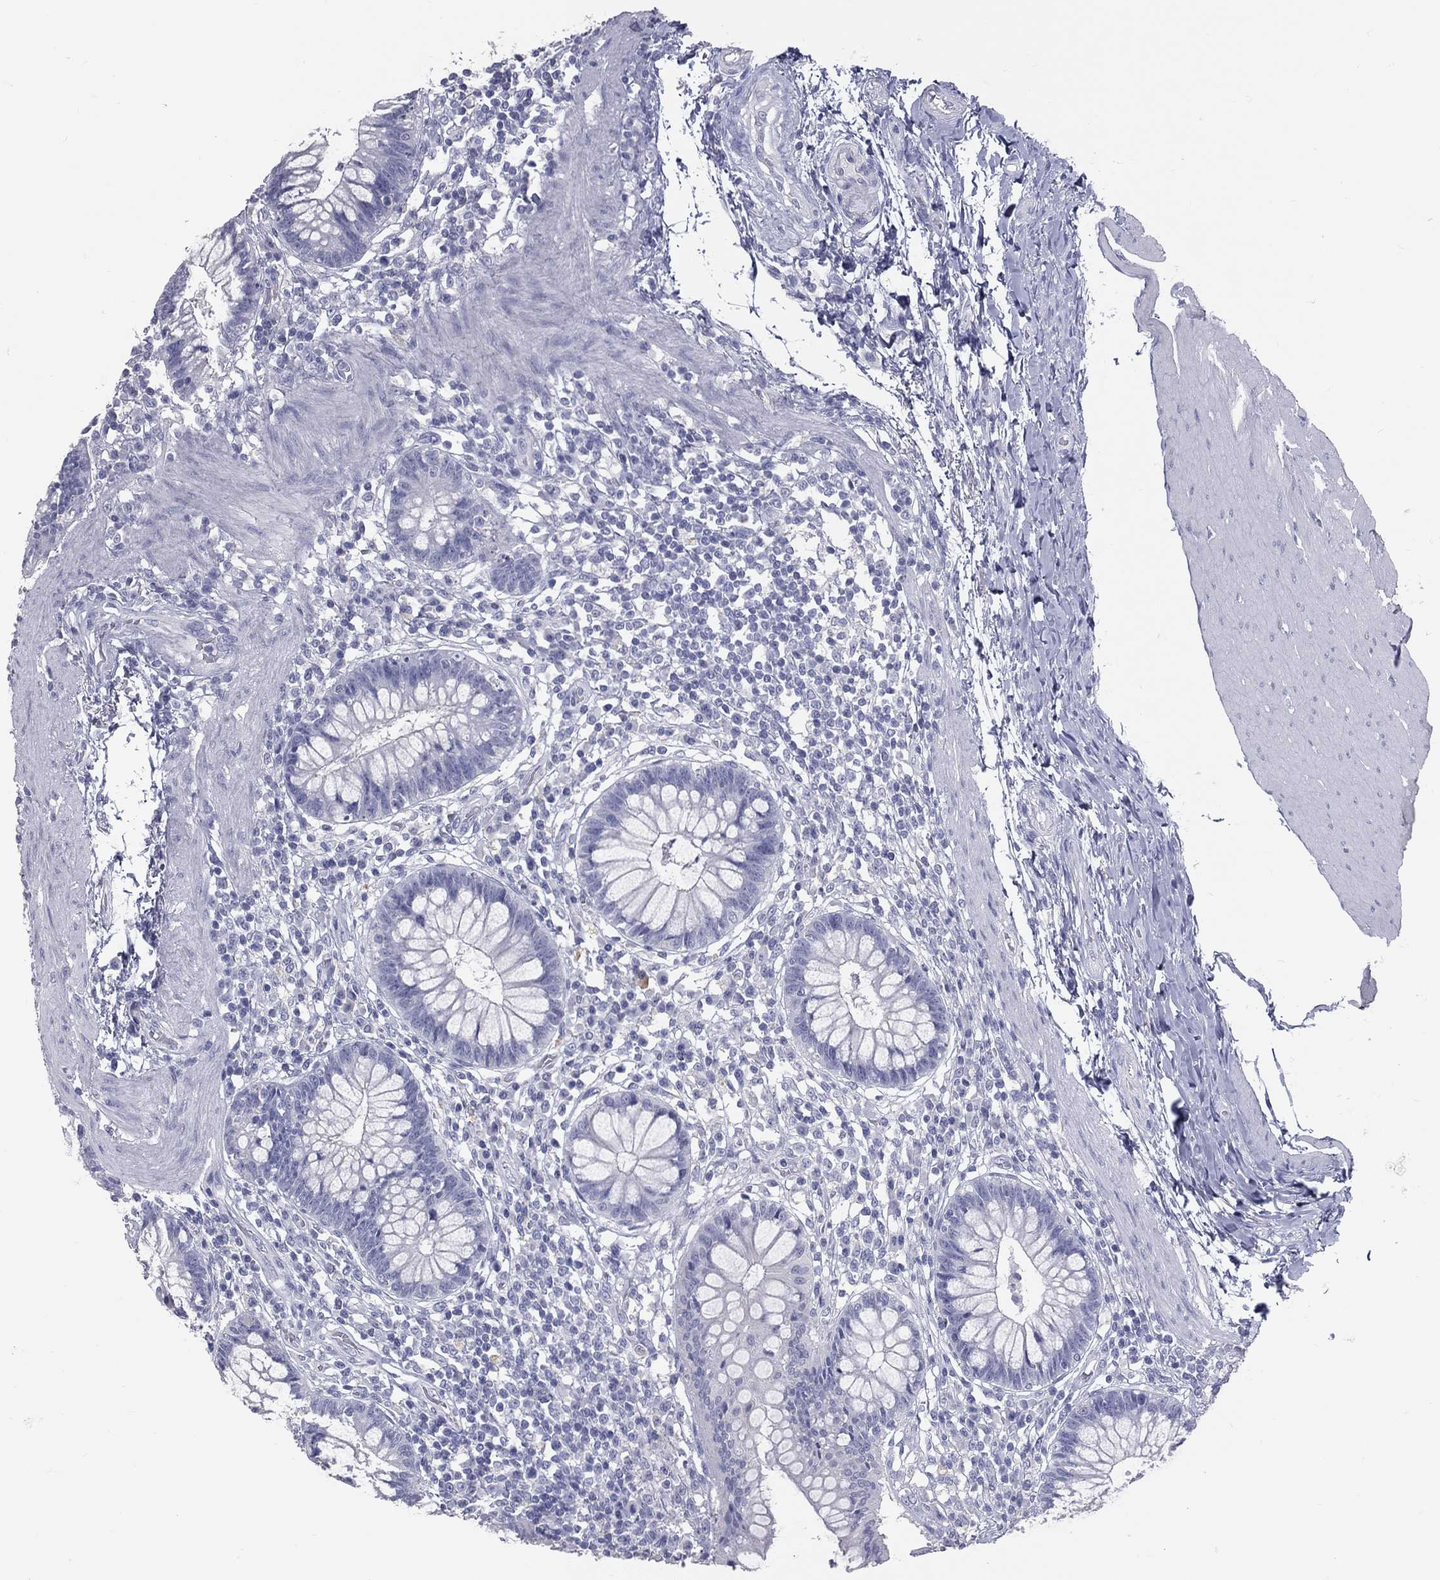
{"staining": {"intensity": "negative", "quantity": "none", "location": "none"}, "tissue": "rectum", "cell_type": "Glandular cells", "image_type": "normal", "snomed": [{"axis": "morphology", "description": "Normal tissue, NOS"}, {"axis": "topography", "description": "Rectum"}], "caption": "The IHC histopathology image has no significant positivity in glandular cells of rectum. The staining was performed using DAB to visualize the protein expression in brown, while the nuclei were stained in blue with hematoxylin (Magnification: 20x).", "gene": "TFPI2", "patient": {"sex": "female", "age": 58}}